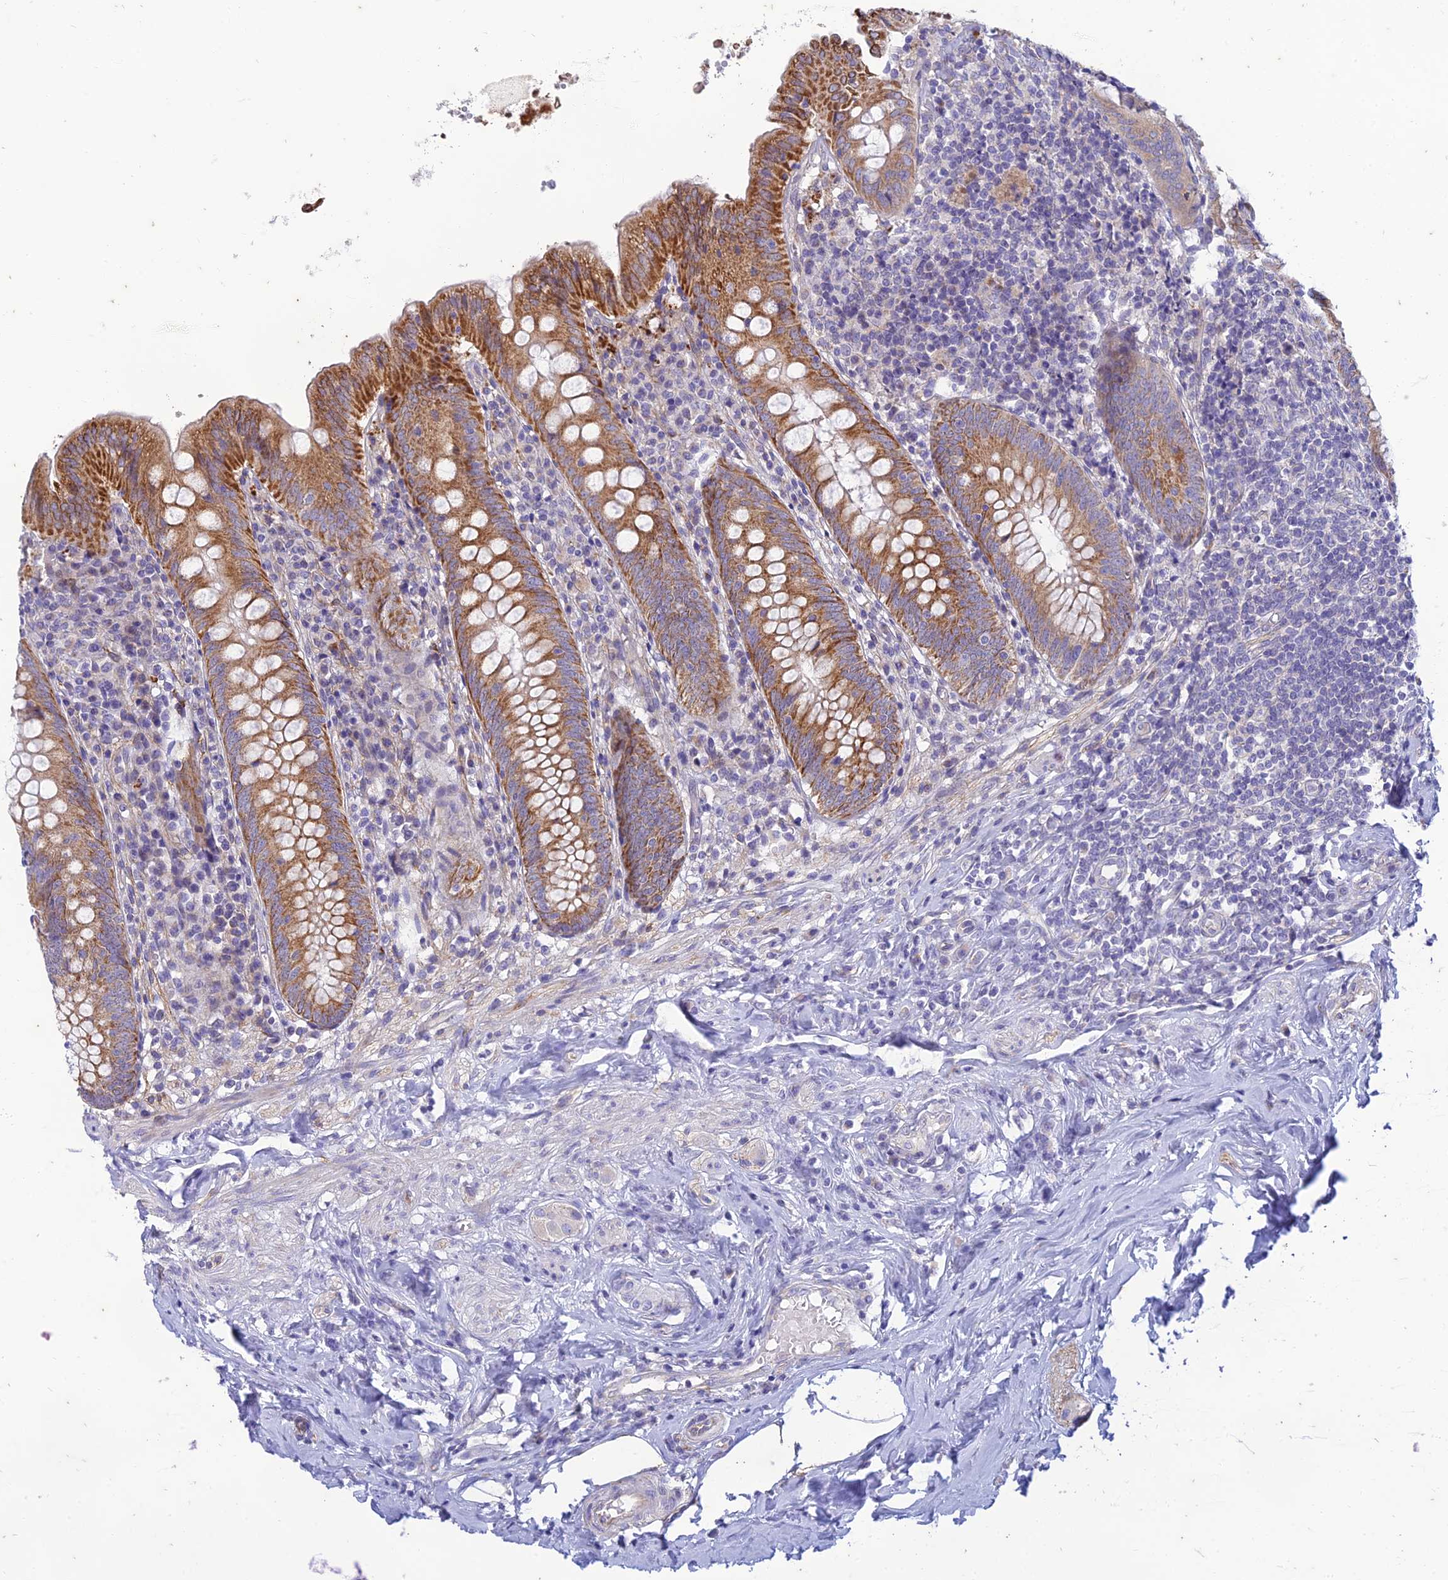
{"staining": {"intensity": "moderate", "quantity": ">75%", "location": "cytoplasmic/membranous"}, "tissue": "appendix", "cell_type": "Glandular cells", "image_type": "normal", "snomed": [{"axis": "morphology", "description": "Normal tissue, NOS"}, {"axis": "topography", "description": "Appendix"}], "caption": "Protein analysis of unremarkable appendix demonstrates moderate cytoplasmic/membranous staining in about >75% of glandular cells.", "gene": "PTCD2", "patient": {"sex": "female", "age": 54}}